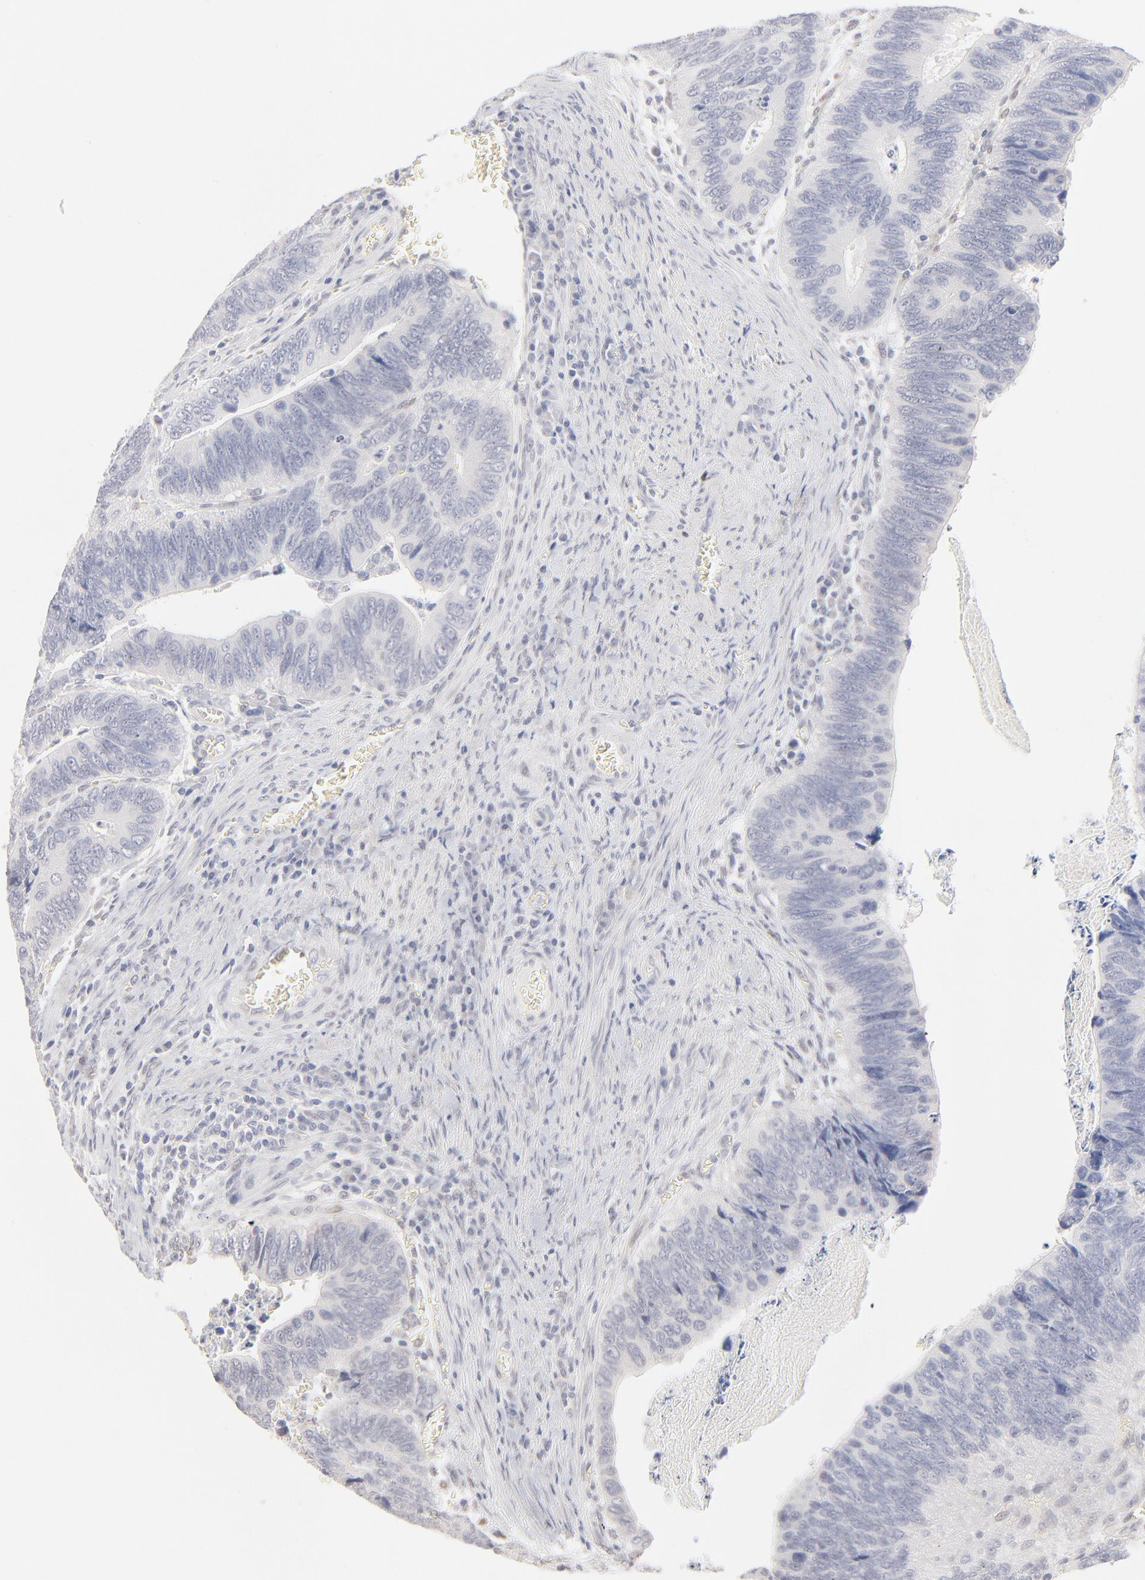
{"staining": {"intensity": "negative", "quantity": "none", "location": "none"}, "tissue": "colorectal cancer", "cell_type": "Tumor cells", "image_type": "cancer", "snomed": [{"axis": "morphology", "description": "Adenocarcinoma, NOS"}, {"axis": "topography", "description": "Colon"}], "caption": "Micrograph shows no protein positivity in tumor cells of adenocarcinoma (colorectal) tissue.", "gene": "RBM3", "patient": {"sex": "male", "age": 72}}